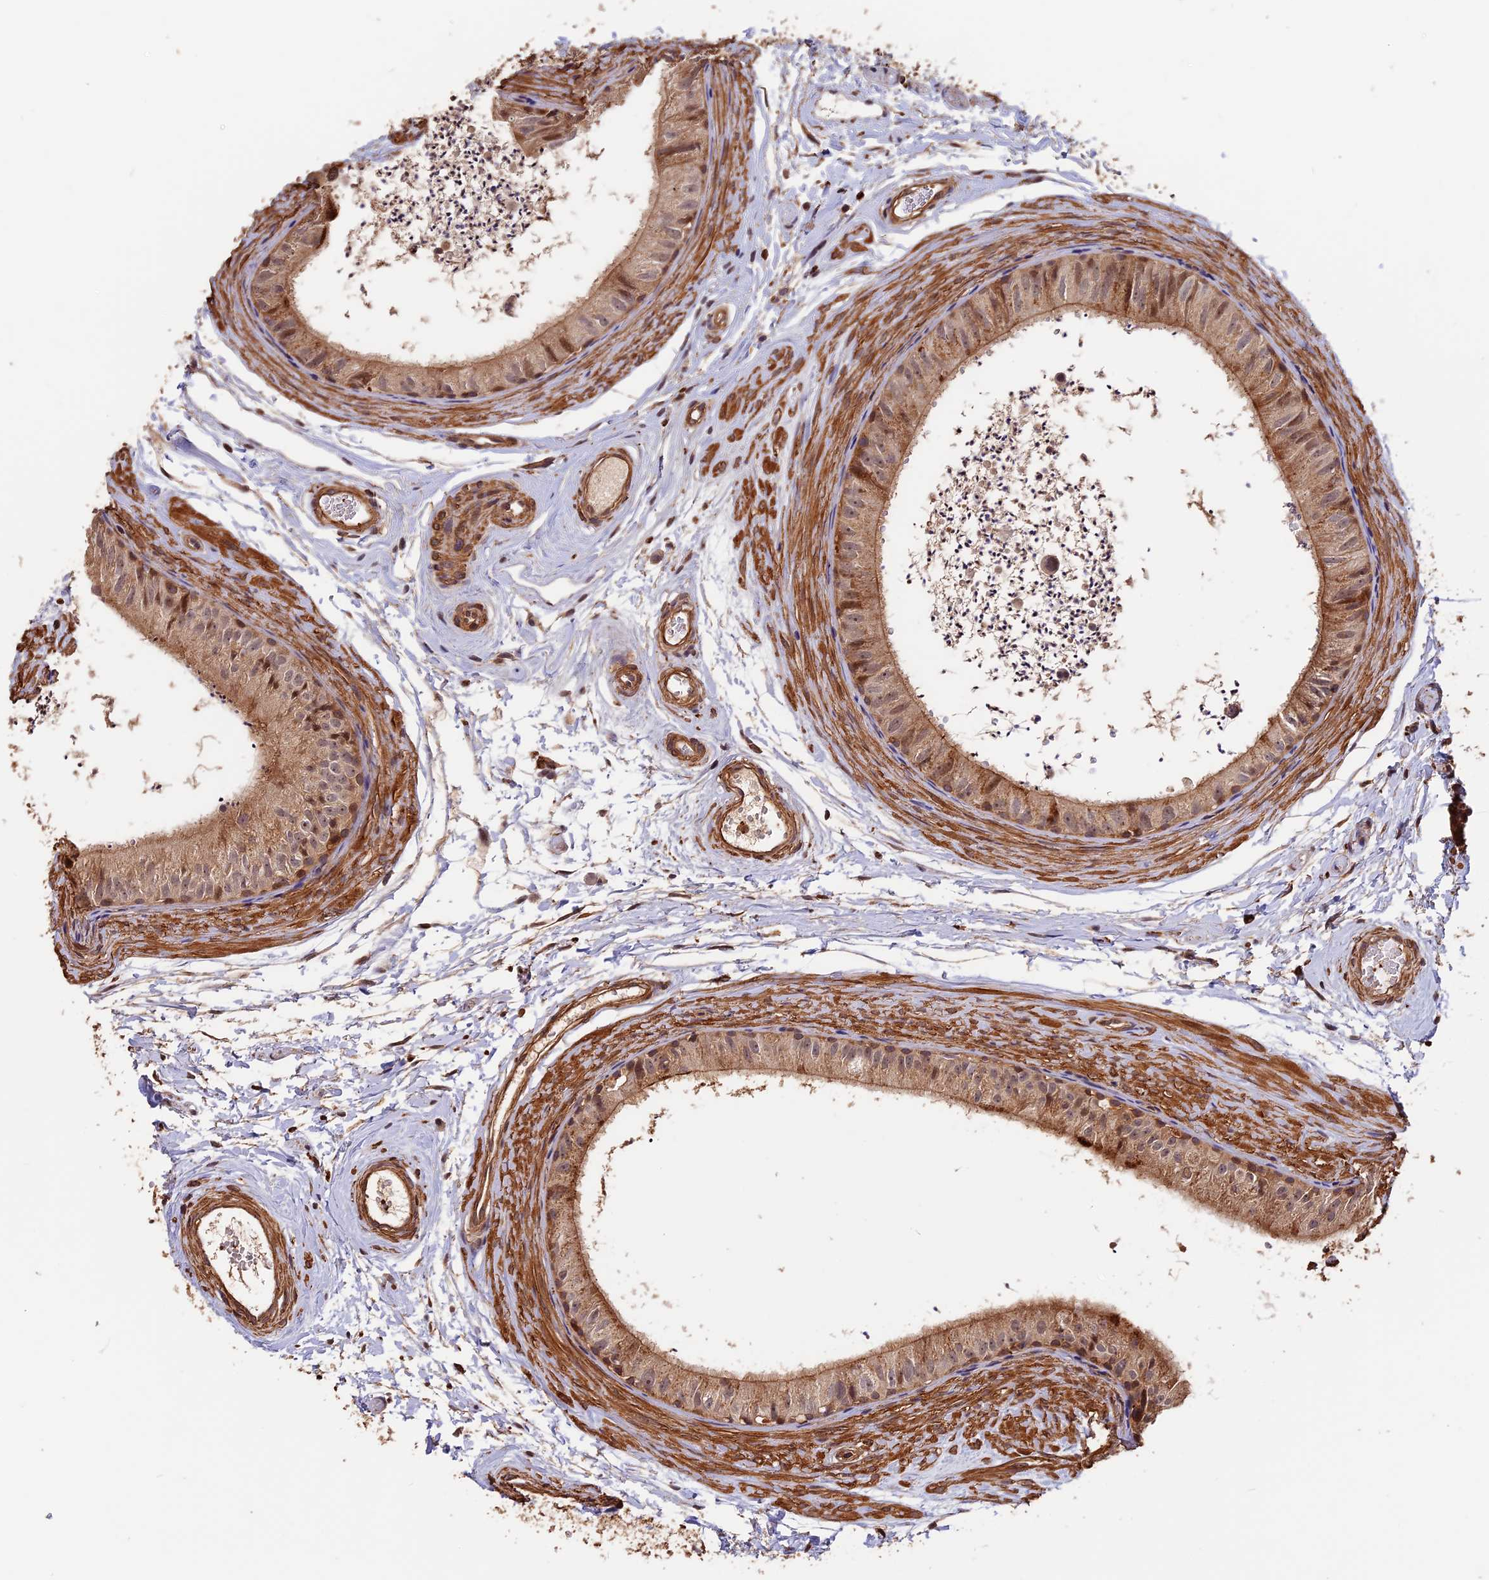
{"staining": {"intensity": "moderate", "quantity": ">75%", "location": "cytoplasmic/membranous,nuclear"}, "tissue": "epididymis", "cell_type": "Glandular cells", "image_type": "normal", "snomed": [{"axis": "morphology", "description": "Normal tissue, NOS"}, {"axis": "topography", "description": "Epididymis"}], "caption": "Normal epididymis displays moderate cytoplasmic/membranous,nuclear expression in approximately >75% of glandular cells, visualized by immunohistochemistry.", "gene": "MMP15", "patient": {"sex": "male", "age": 56}}